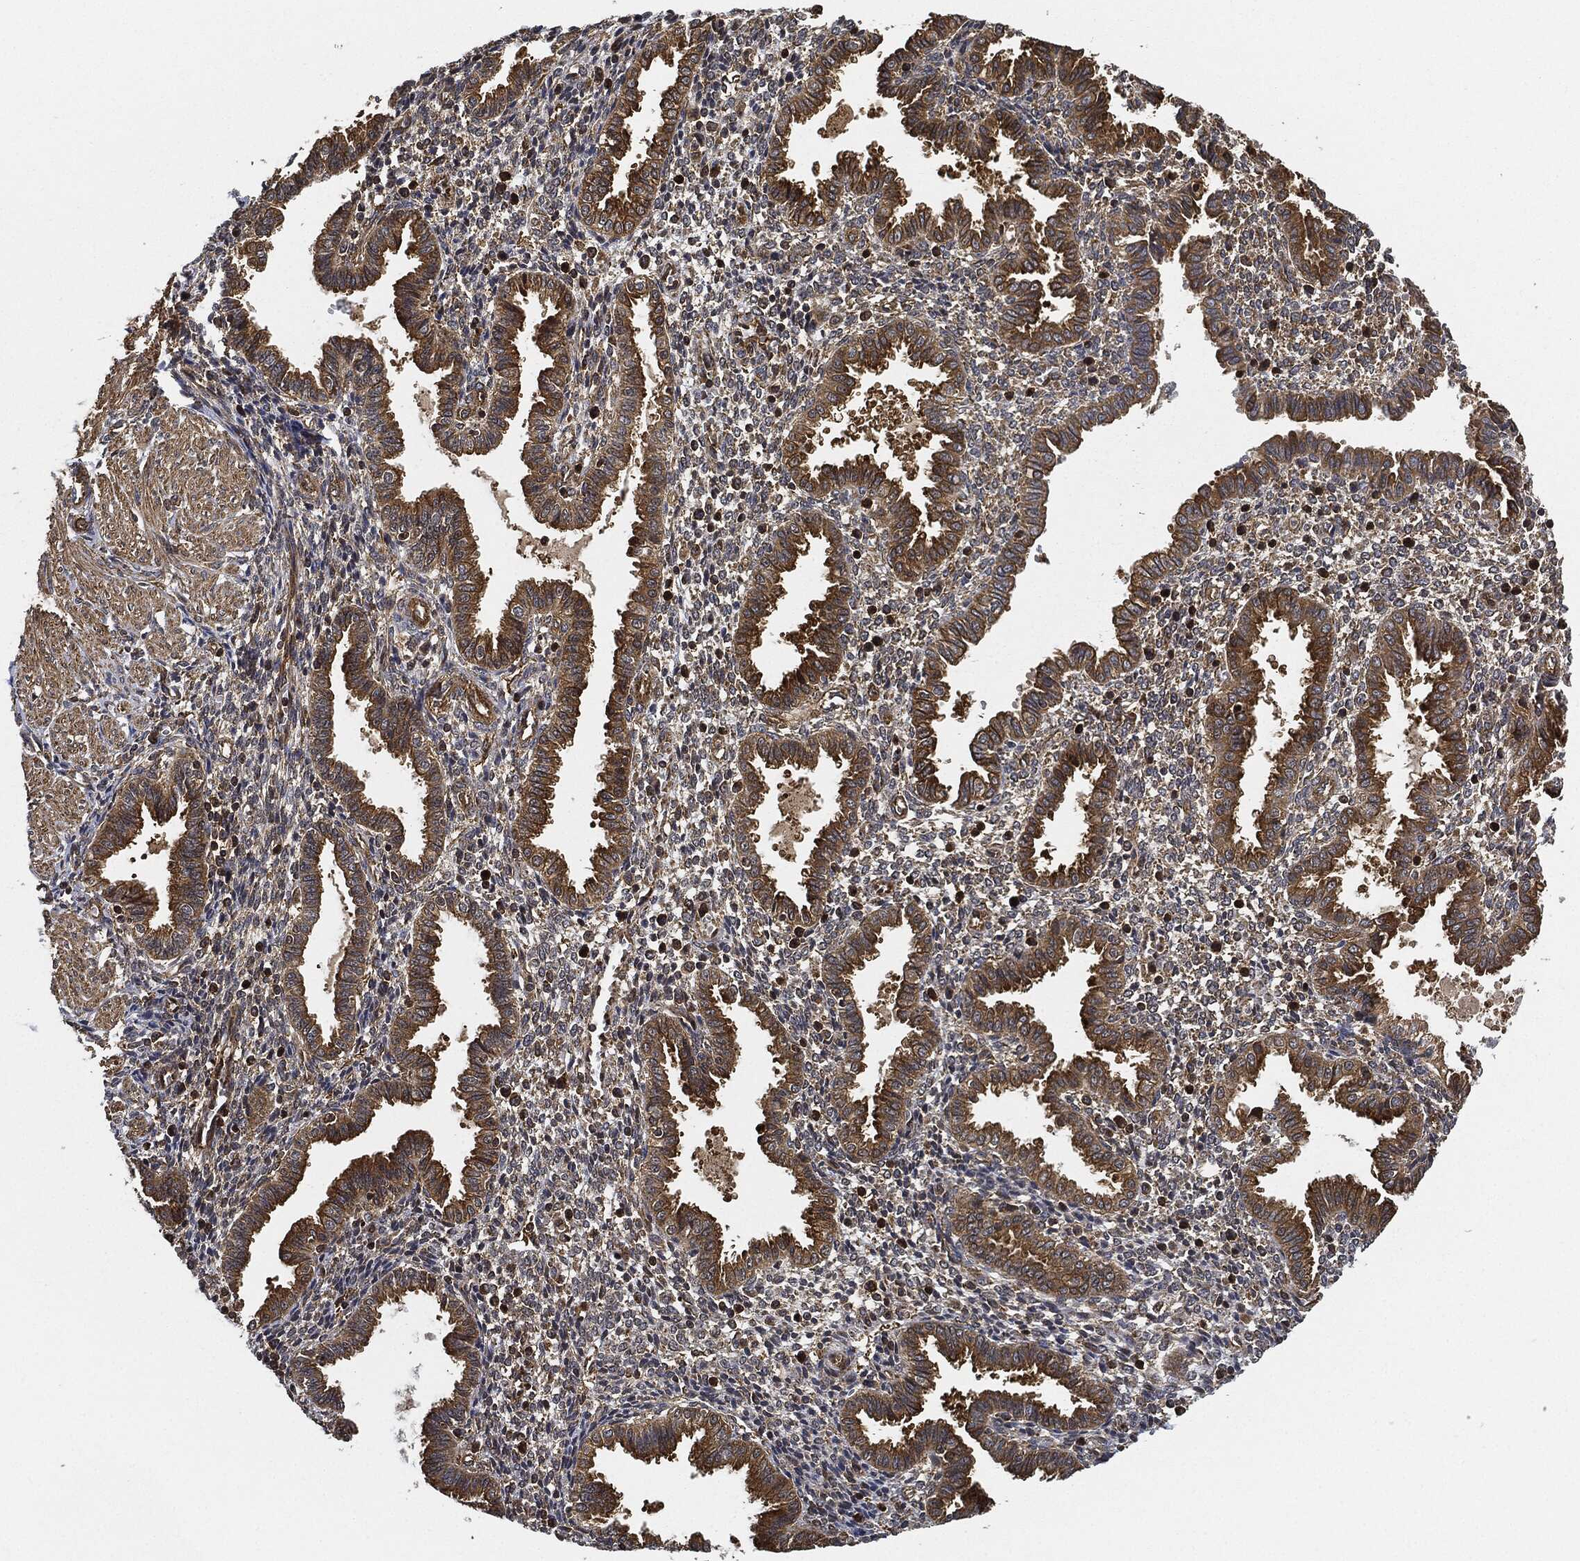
{"staining": {"intensity": "moderate", "quantity": "<25%", "location": "cytoplasmic/membranous"}, "tissue": "endometrium", "cell_type": "Cells in endometrial stroma", "image_type": "normal", "snomed": [{"axis": "morphology", "description": "Normal tissue, NOS"}, {"axis": "topography", "description": "Endometrium"}], "caption": "Human endometrium stained for a protein (brown) exhibits moderate cytoplasmic/membranous positive positivity in about <25% of cells in endometrial stroma.", "gene": "CEP290", "patient": {"sex": "female", "age": 37}}